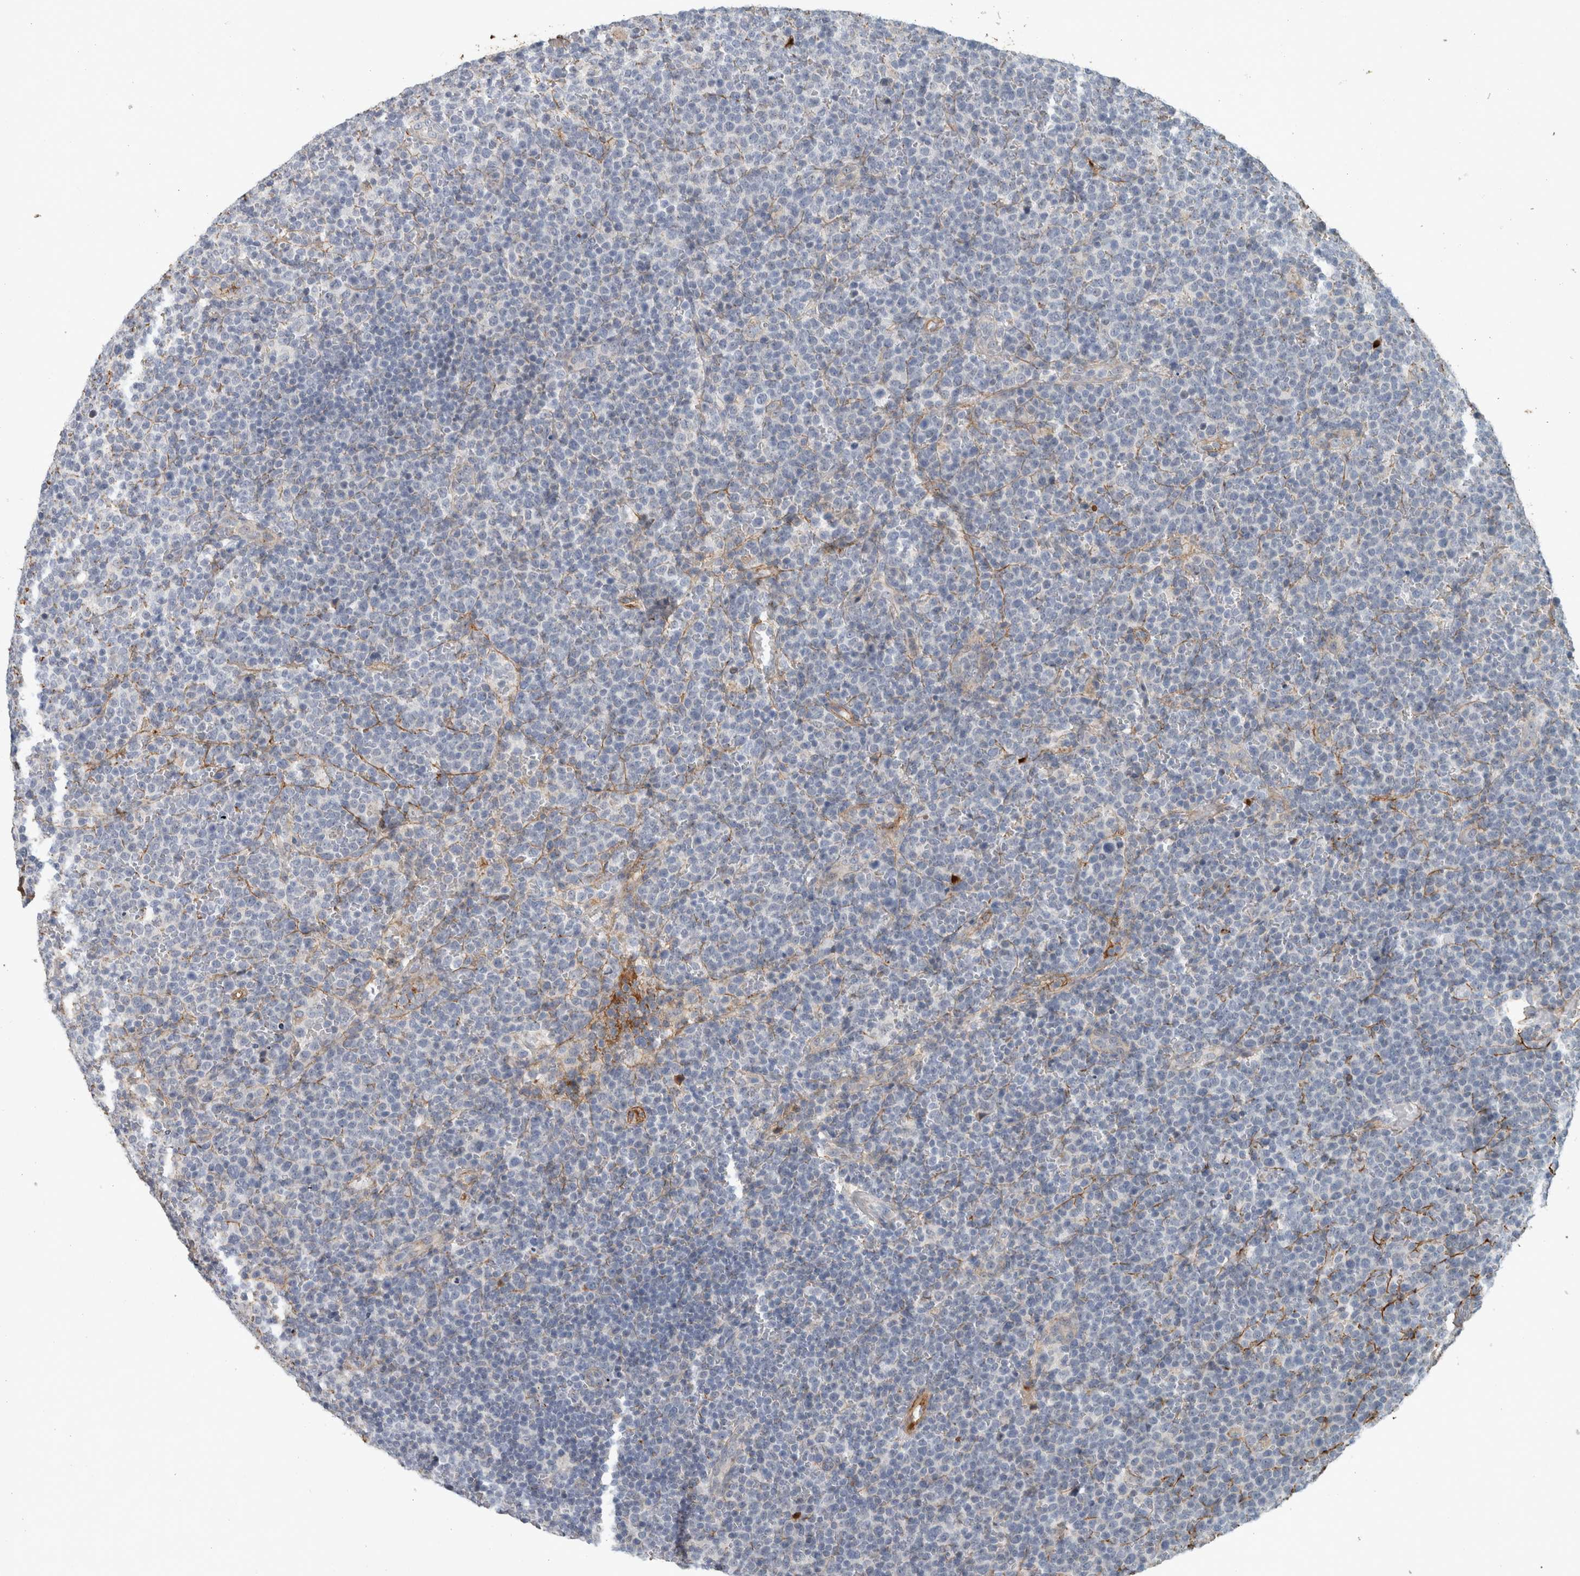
{"staining": {"intensity": "negative", "quantity": "none", "location": "none"}, "tissue": "lymphoma", "cell_type": "Tumor cells", "image_type": "cancer", "snomed": [{"axis": "morphology", "description": "Malignant lymphoma, non-Hodgkin's type, High grade"}, {"axis": "topography", "description": "Lymph node"}], "caption": "The micrograph shows no staining of tumor cells in high-grade malignant lymphoma, non-Hodgkin's type.", "gene": "FN1", "patient": {"sex": "male", "age": 61}}